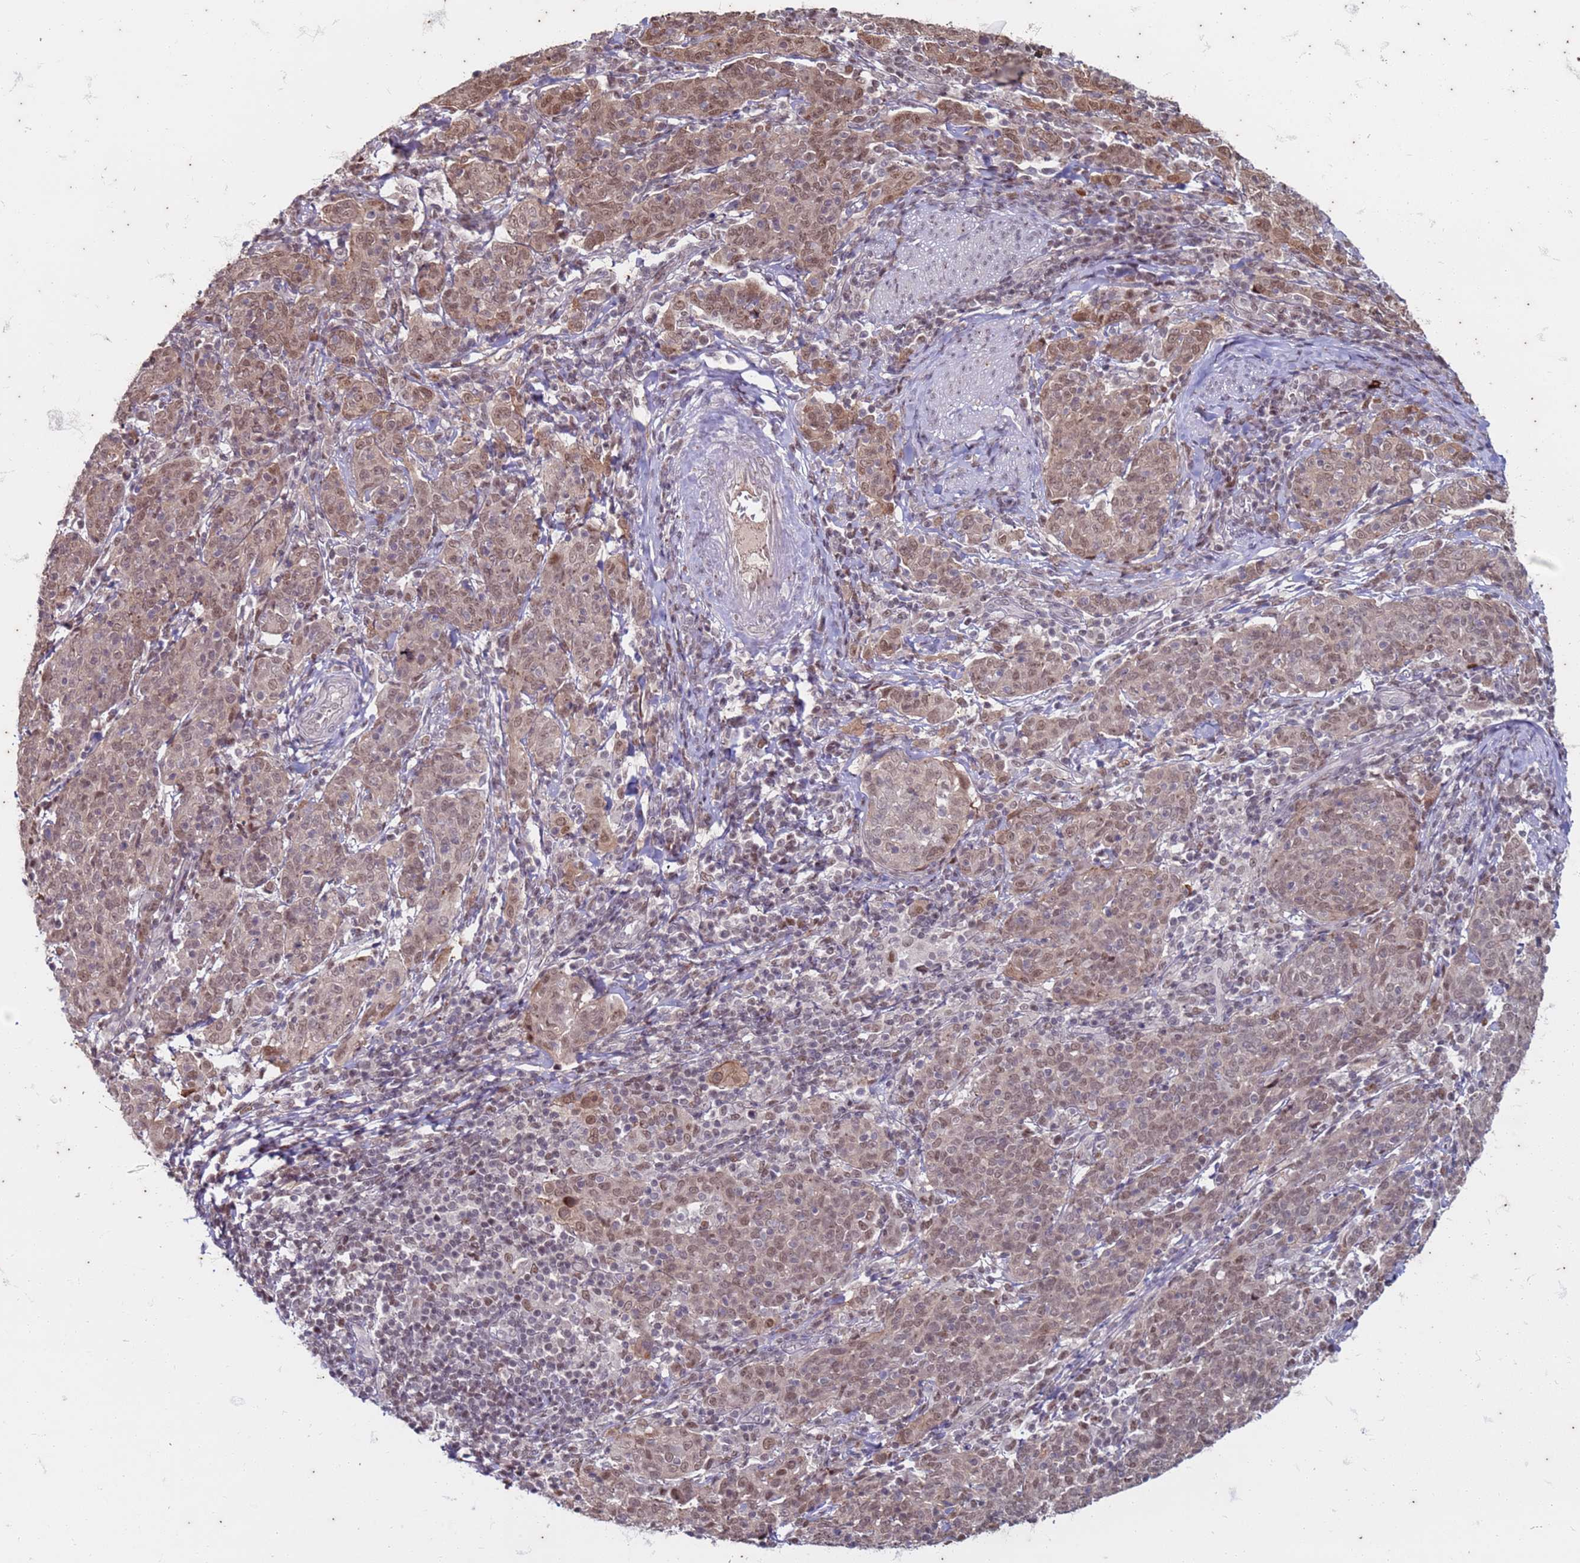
{"staining": {"intensity": "moderate", "quantity": ">75%", "location": "nuclear"}, "tissue": "cervical cancer", "cell_type": "Tumor cells", "image_type": "cancer", "snomed": [{"axis": "morphology", "description": "Squamous cell carcinoma, NOS"}, {"axis": "topography", "description": "Cervix"}], "caption": "Immunohistochemical staining of cervical squamous cell carcinoma displays medium levels of moderate nuclear protein expression in approximately >75% of tumor cells.", "gene": "TRMT6", "patient": {"sex": "female", "age": 67}}